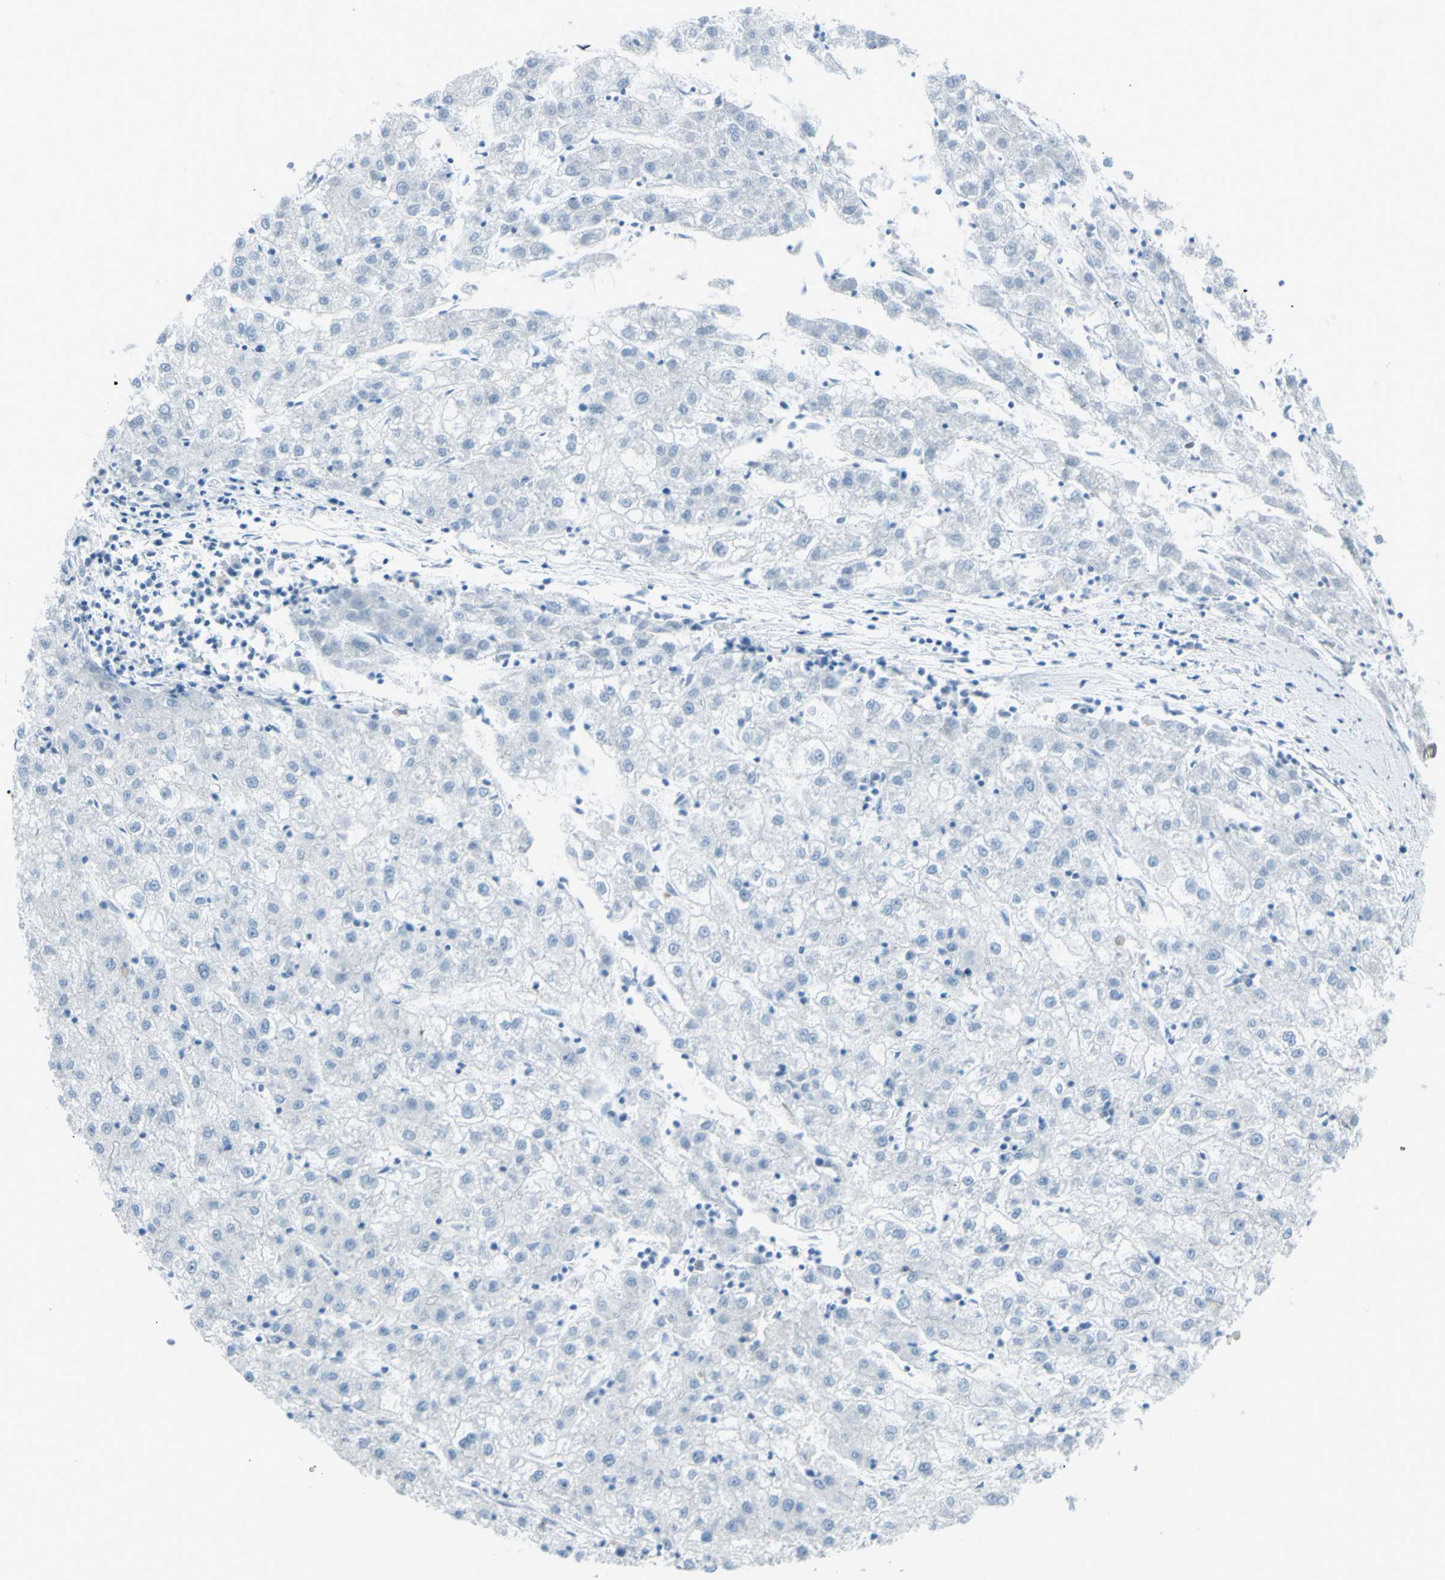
{"staining": {"intensity": "negative", "quantity": "none", "location": "none"}, "tissue": "liver cancer", "cell_type": "Tumor cells", "image_type": "cancer", "snomed": [{"axis": "morphology", "description": "Carcinoma, Hepatocellular, NOS"}, {"axis": "topography", "description": "Liver"}], "caption": "Immunohistochemistry (IHC) image of human liver cancer (hepatocellular carcinoma) stained for a protein (brown), which reveals no positivity in tumor cells.", "gene": "TFPI2", "patient": {"sex": "male", "age": 72}}